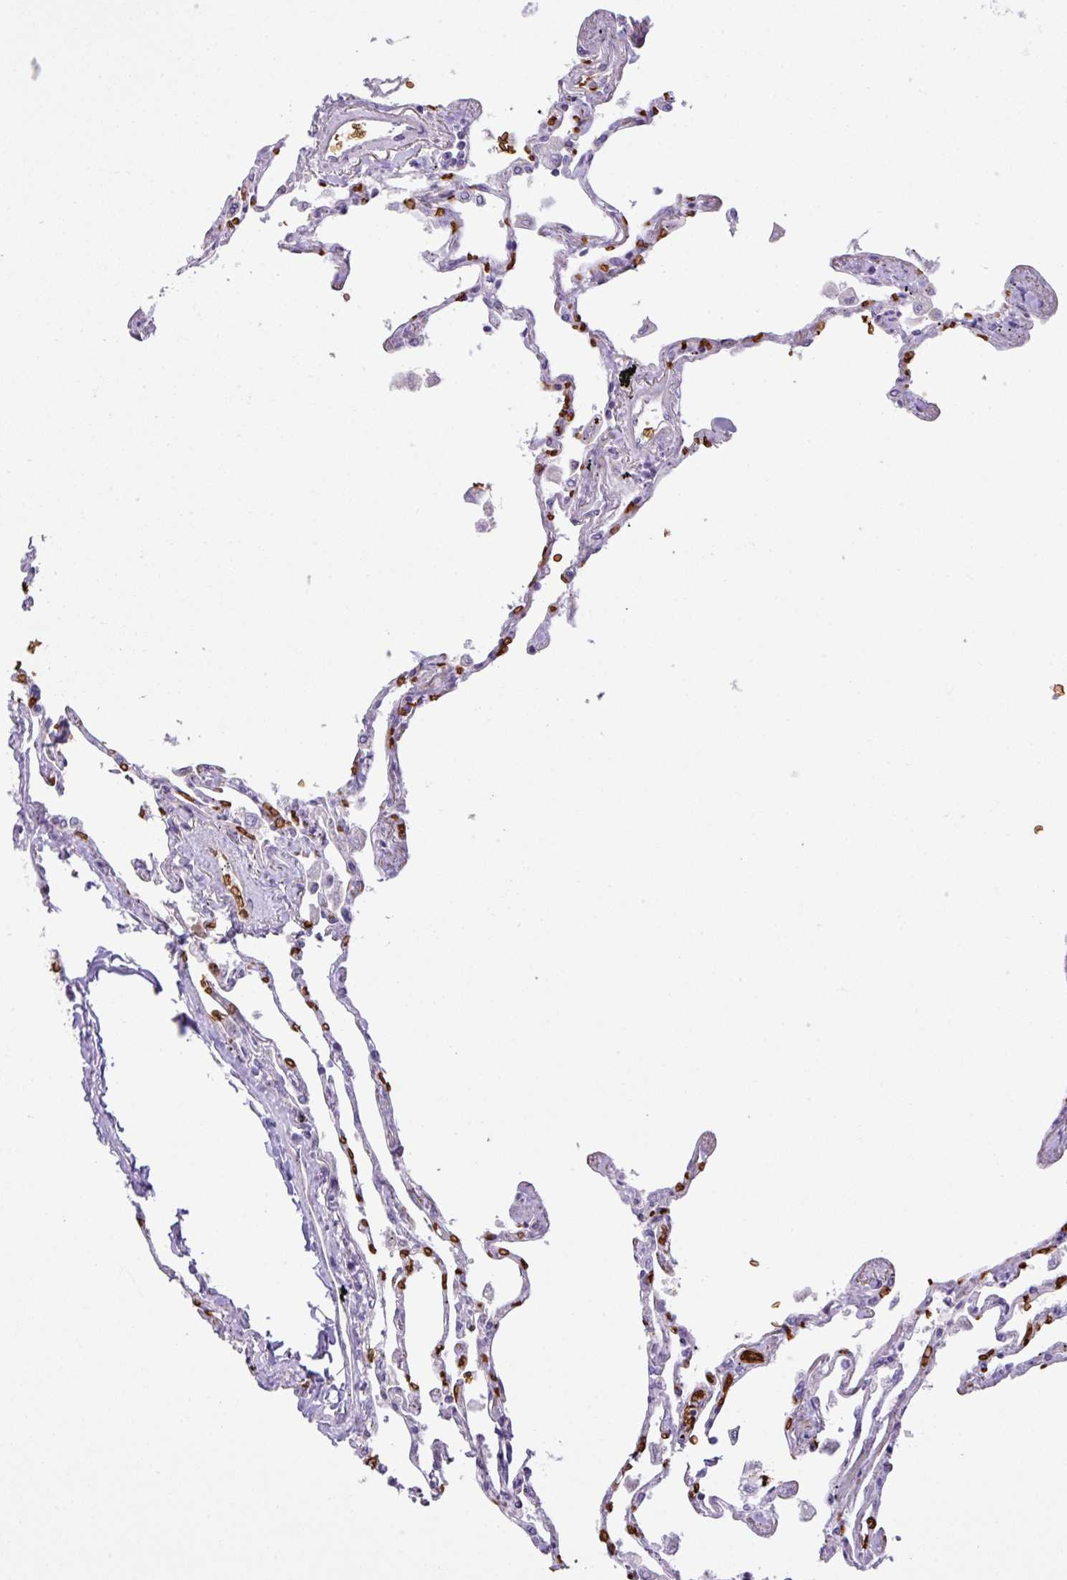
{"staining": {"intensity": "weak", "quantity": "<25%", "location": "cytoplasmic/membranous"}, "tissue": "lung", "cell_type": "Alveolar cells", "image_type": "normal", "snomed": [{"axis": "morphology", "description": "Normal tissue, NOS"}, {"axis": "topography", "description": "Lung"}], "caption": "This image is of benign lung stained with IHC to label a protein in brown with the nuclei are counter-stained blue. There is no staining in alveolar cells.", "gene": "RAD21L1", "patient": {"sex": "female", "age": 67}}